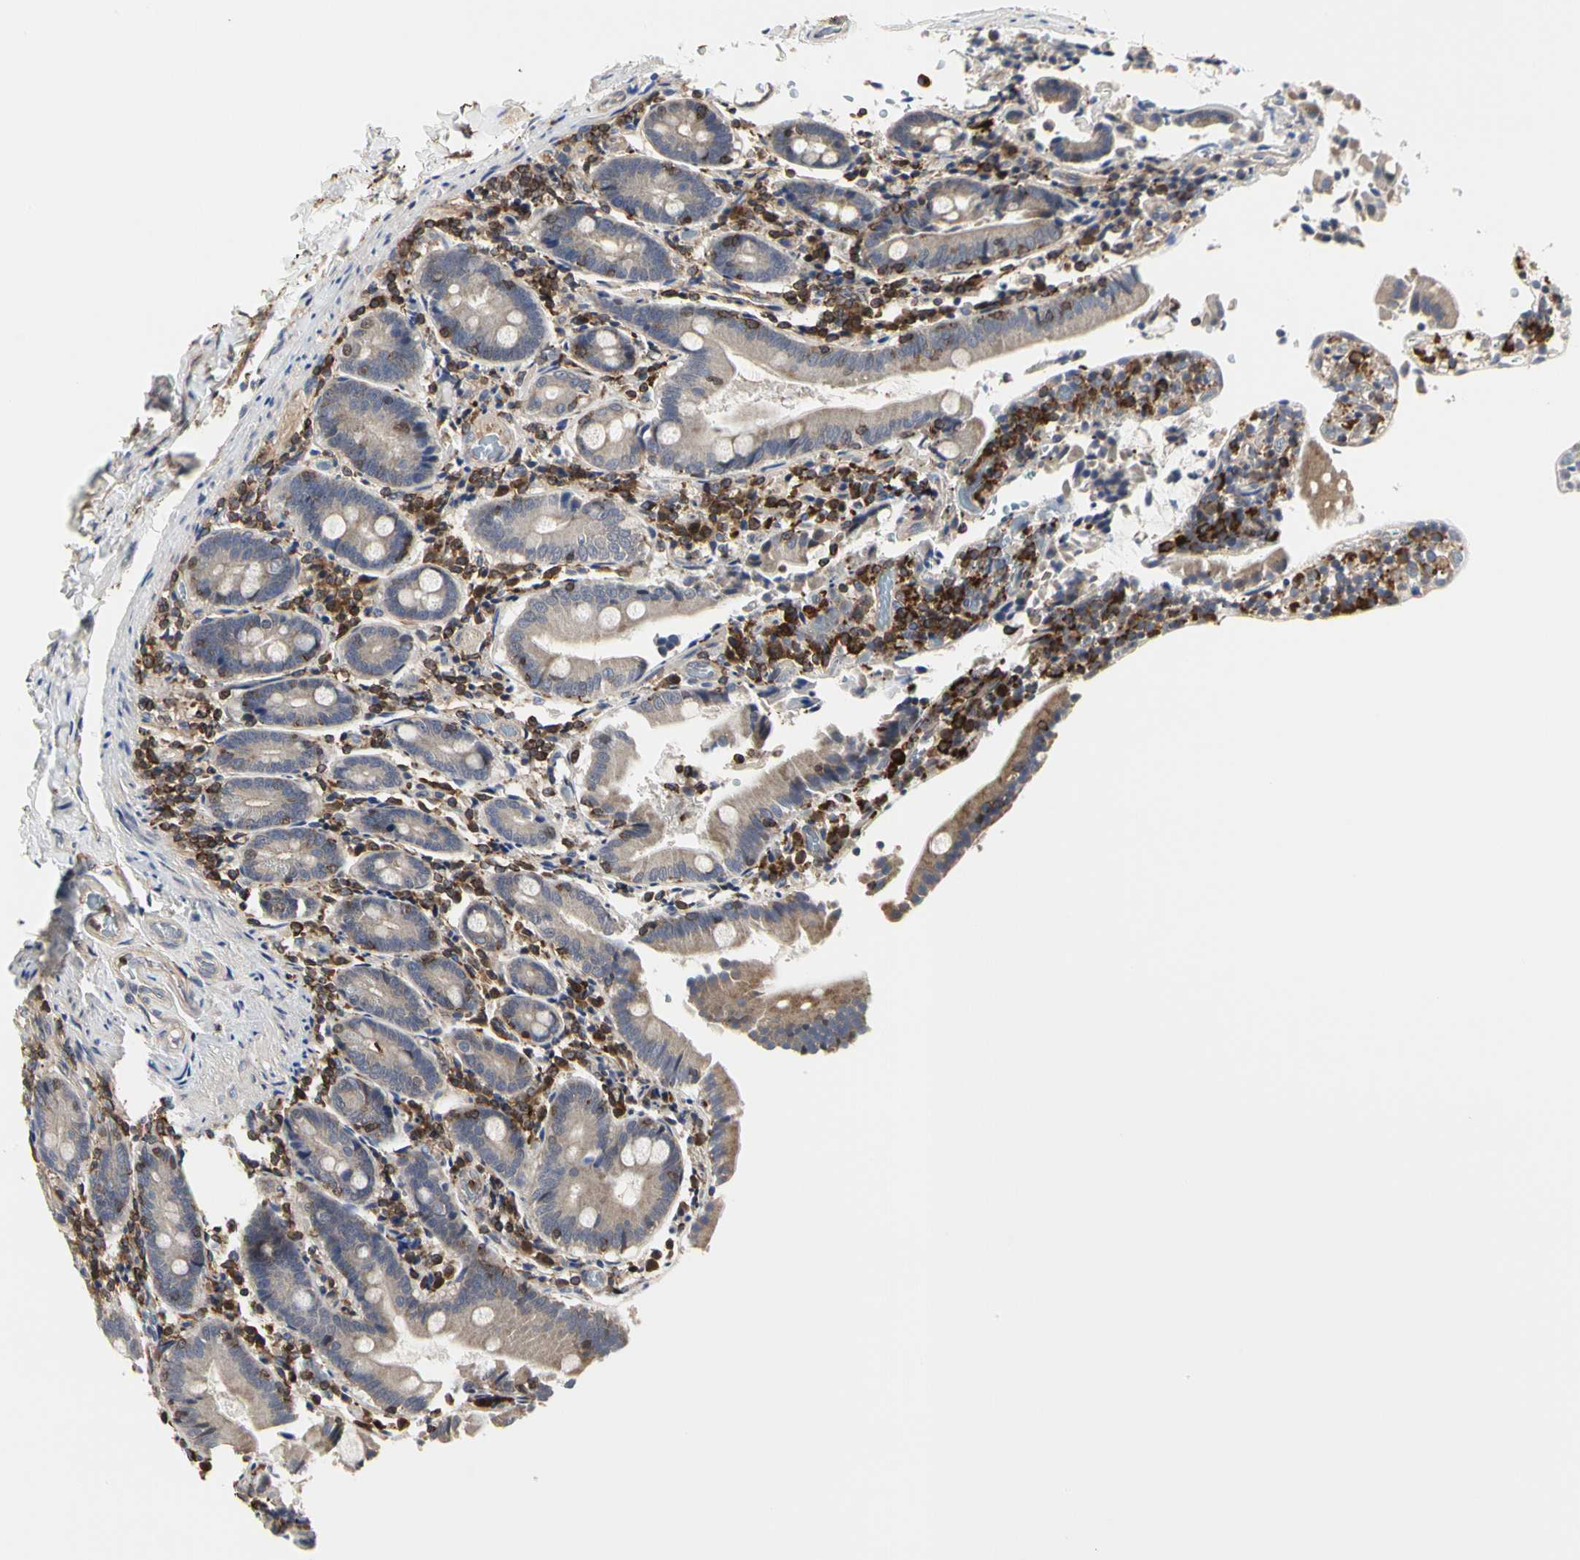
{"staining": {"intensity": "moderate", "quantity": "<25%", "location": "cytoplasmic/membranous"}, "tissue": "duodenum", "cell_type": "Glandular cells", "image_type": "normal", "snomed": [{"axis": "morphology", "description": "Normal tissue, NOS"}, {"axis": "topography", "description": "Duodenum"}], "caption": "Moderate cytoplasmic/membranous positivity for a protein is present in approximately <25% of glandular cells of unremarkable duodenum using IHC.", "gene": "NAPG", "patient": {"sex": "female", "age": 53}}